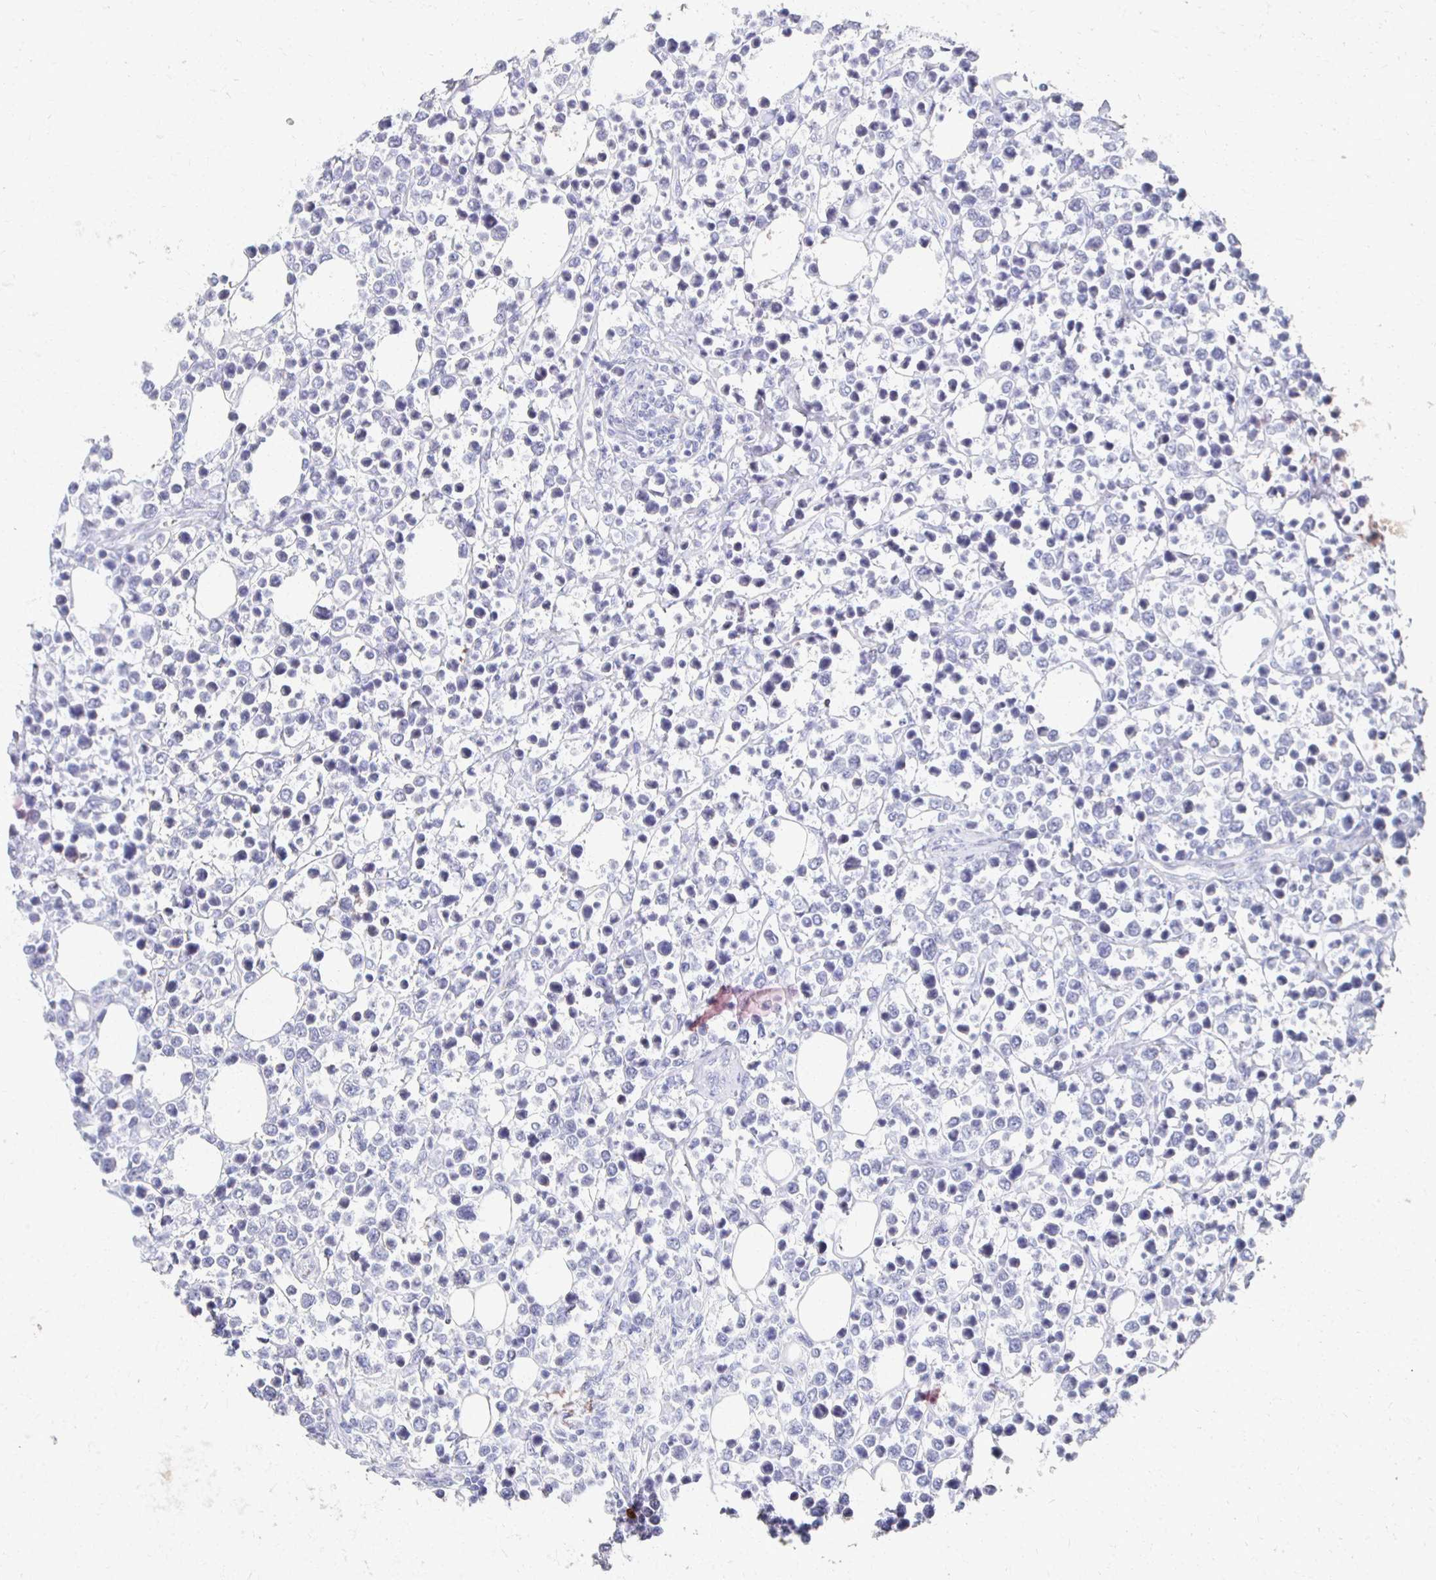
{"staining": {"intensity": "negative", "quantity": "none", "location": "none"}, "tissue": "lymphoma", "cell_type": "Tumor cells", "image_type": "cancer", "snomed": [{"axis": "morphology", "description": "Malignant lymphoma, non-Hodgkin's type, Low grade"}, {"axis": "topography", "description": "Lymph node"}], "caption": "IHC of human lymphoma displays no positivity in tumor cells.", "gene": "CXCR2", "patient": {"sex": "male", "age": 60}}